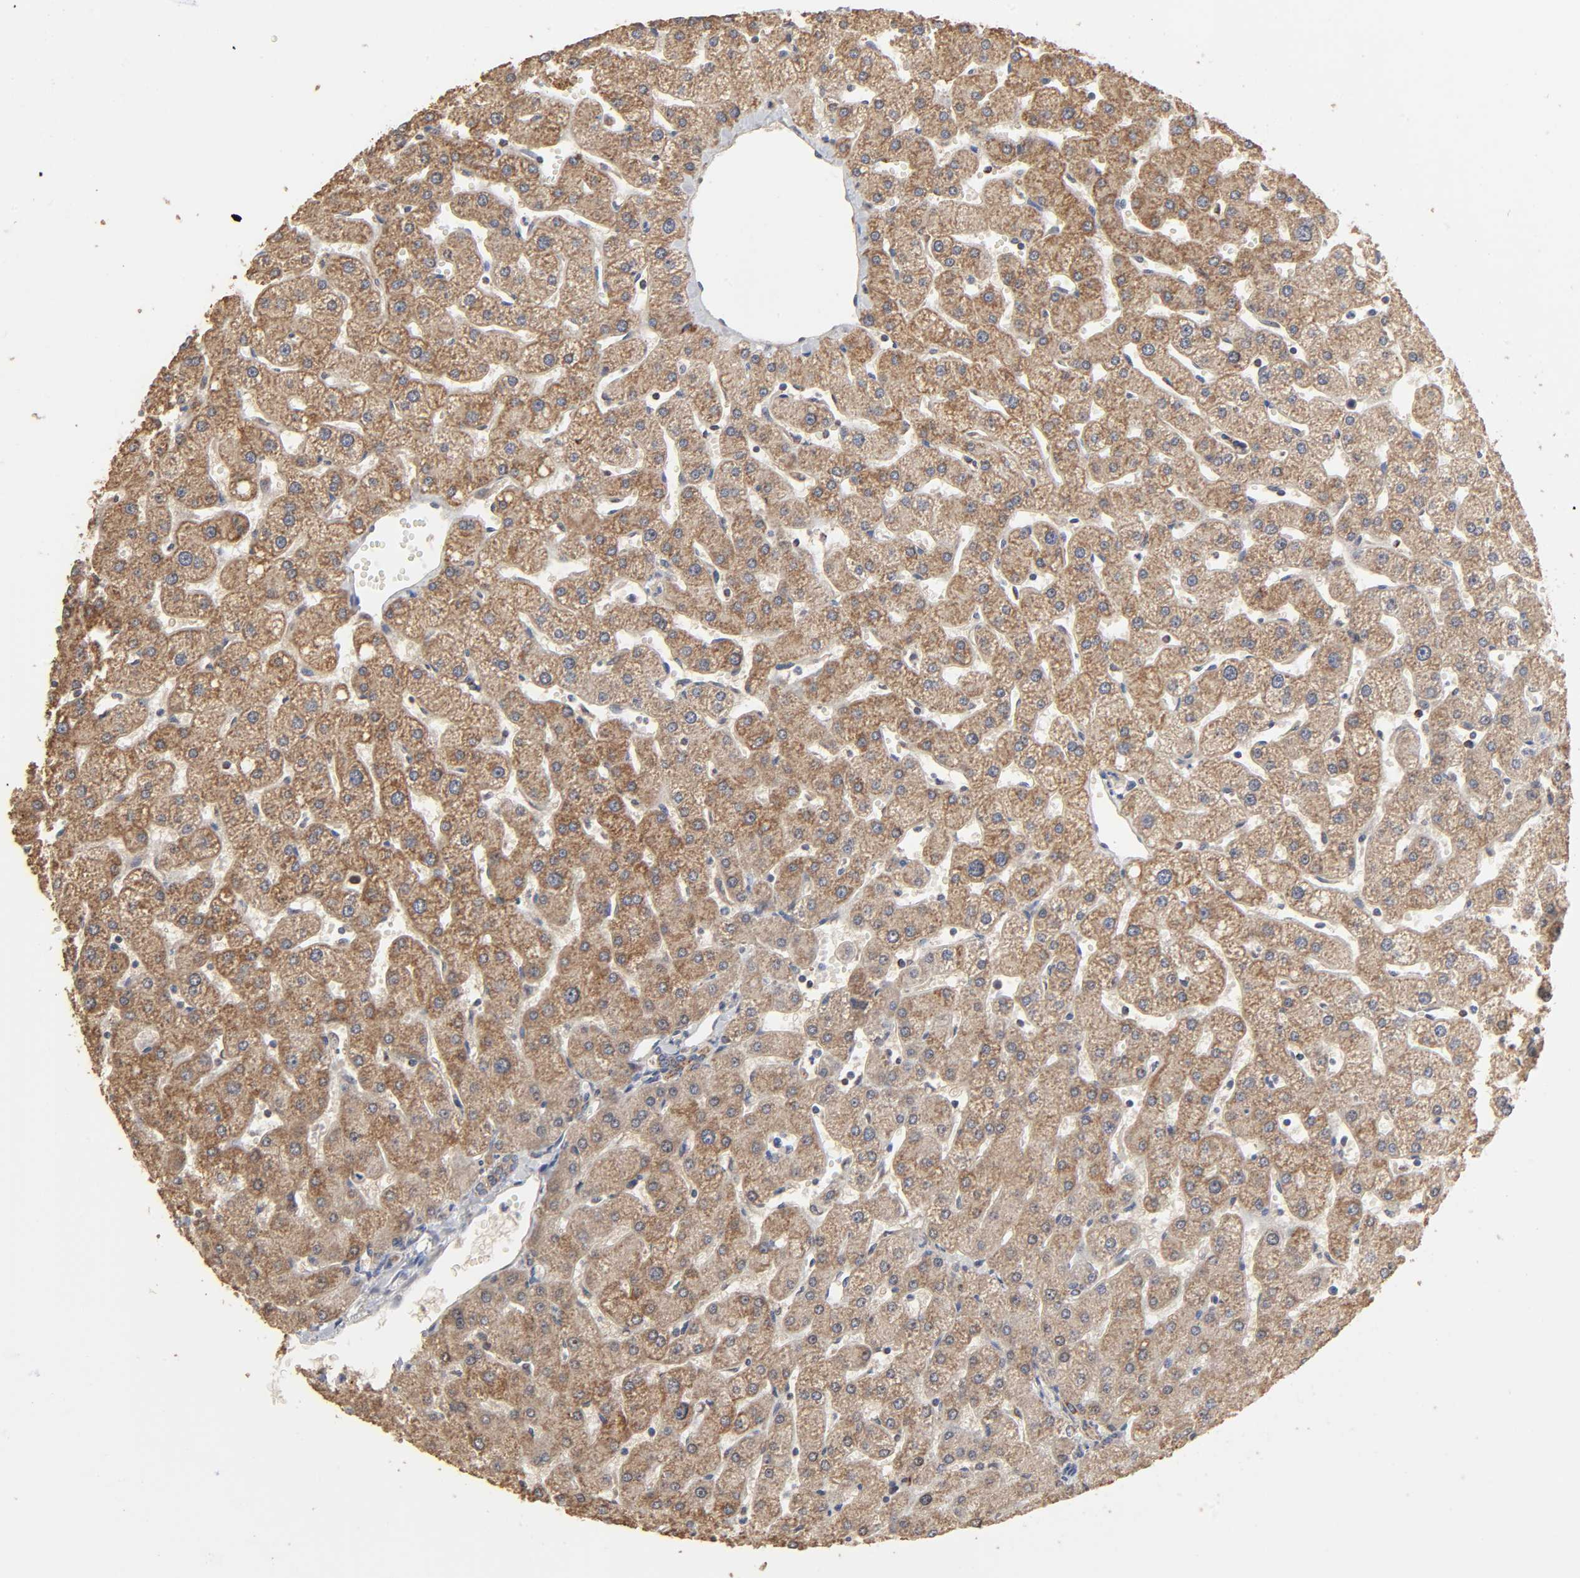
{"staining": {"intensity": "moderate", "quantity": ">75%", "location": "cytoplasmic/membranous"}, "tissue": "liver", "cell_type": "Cholangiocytes", "image_type": "normal", "snomed": [{"axis": "morphology", "description": "Normal tissue, NOS"}, {"axis": "topography", "description": "Liver"}], "caption": "Cholangiocytes show moderate cytoplasmic/membranous positivity in approximately >75% of cells in unremarkable liver.", "gene": "CYCS", "patient": {"sex": "male", "age": 67}}